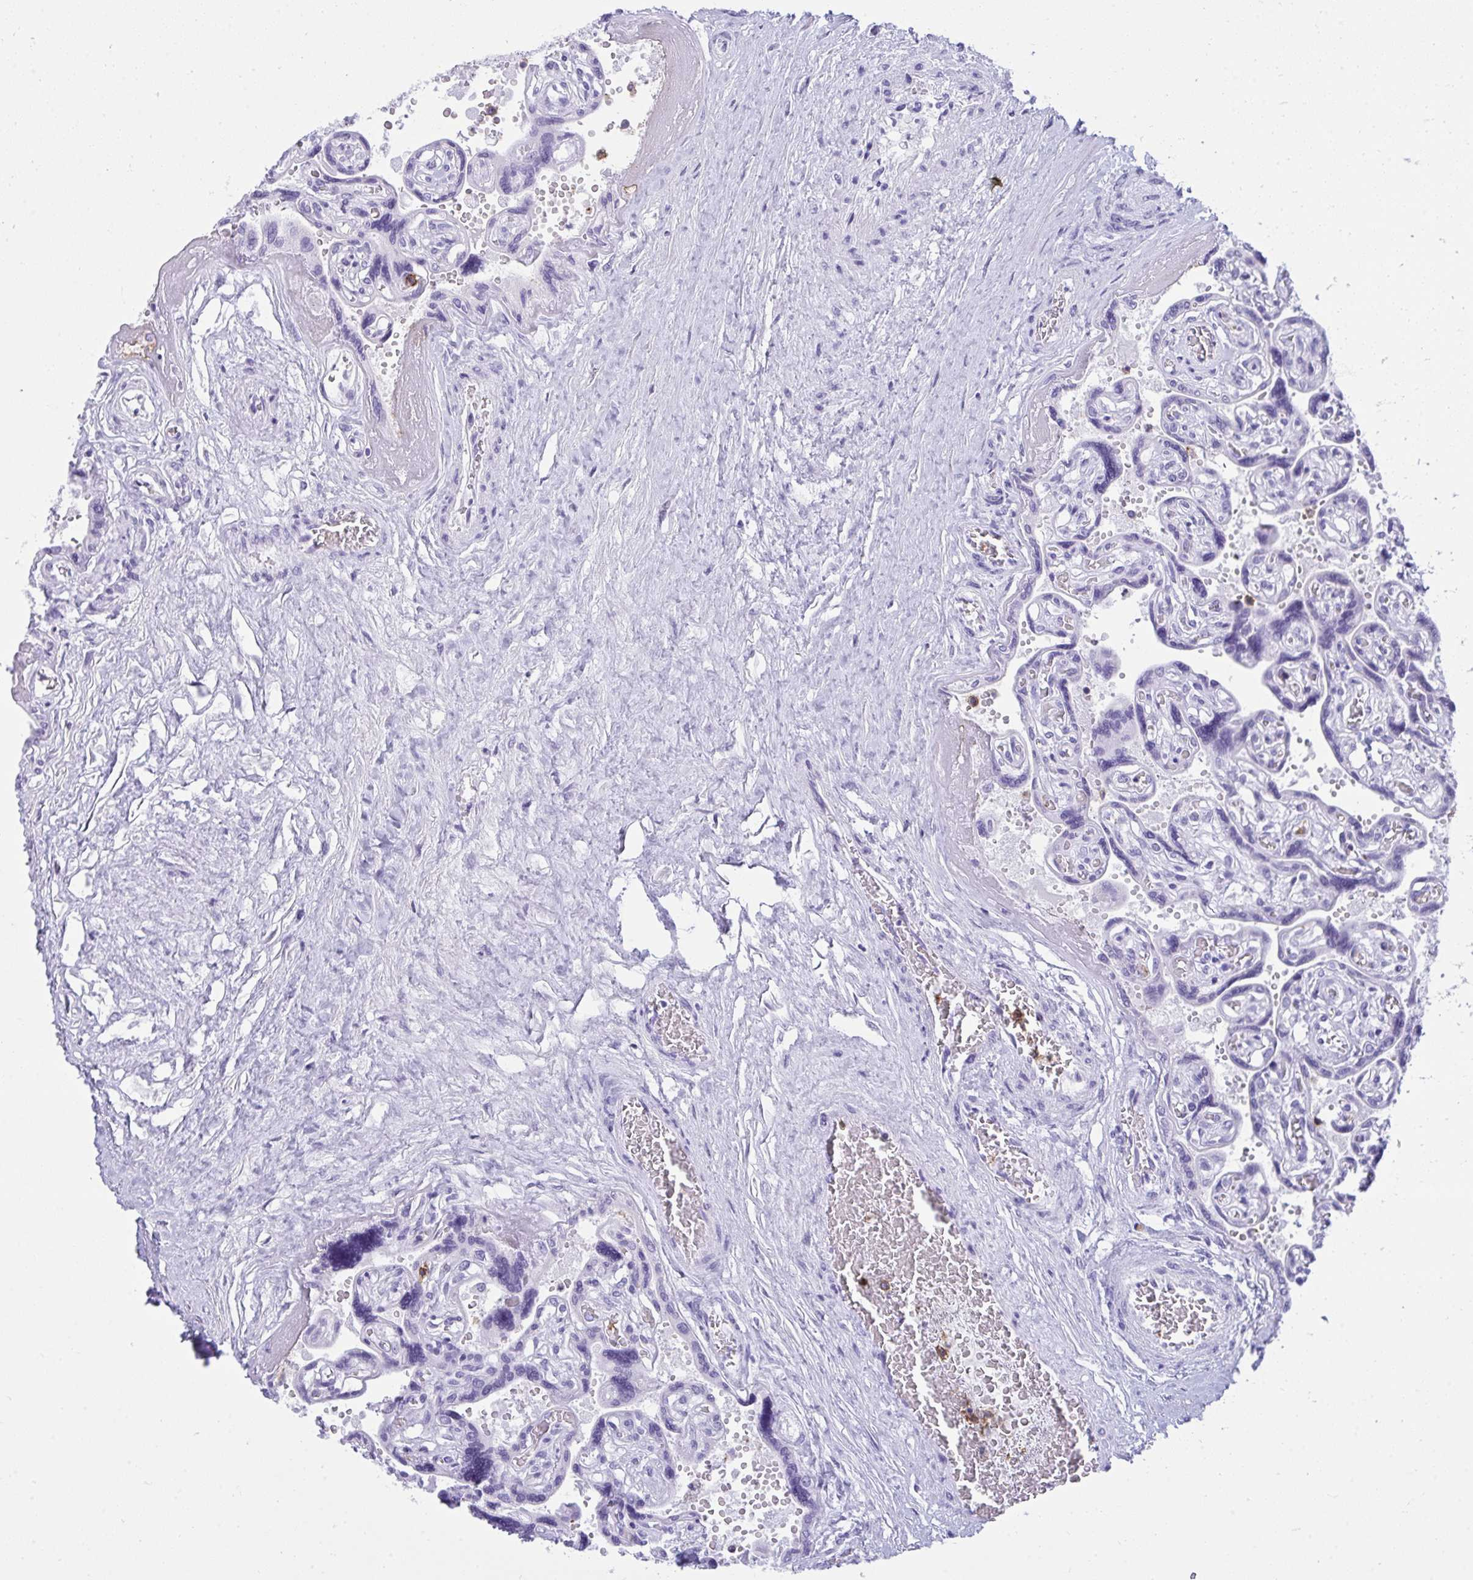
{"staining": {"intensity": "negative", "quantity": "none", "location": "none"}, "tissue": "placenta", "cell_type": "Decidual cells", "image_type": "normal", "snomed": [{"axis": "morphology", "description": "Normal tissue, NOS"}, {"axis": "topography", "description": "Placenta"}], "caption": "IHC of unremarkable human placenta reveals no positivity in decidual cells. Nuclei are stained in blue.", "gene": "SPN", "patient": {"sex": "female", "age": 32}}